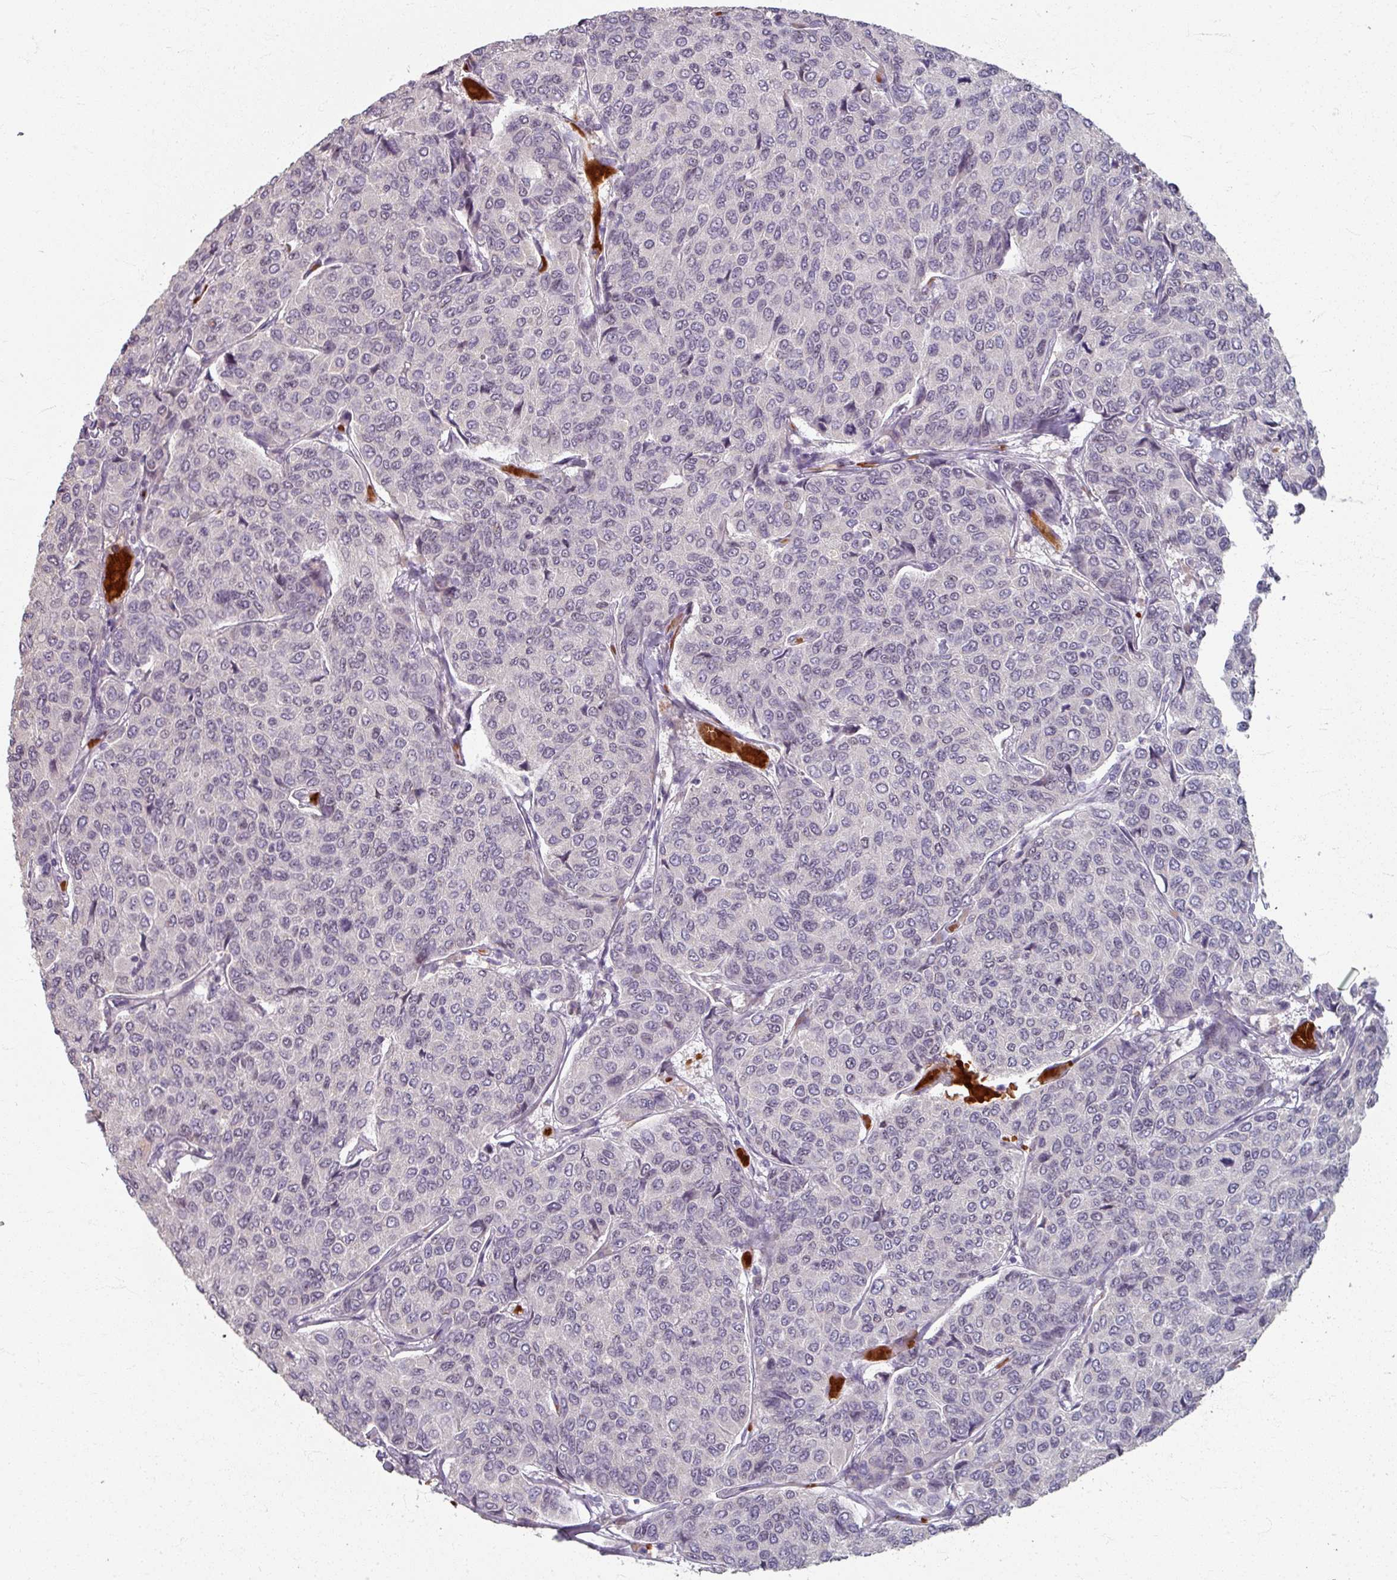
{"staining": {"intensity": "negative", "quantity": "none", "location": "none"}, "tissue": "breast cancer", "cell_type": "Tumor cells", "image_type": "cancer", "snomed": [{"axis": "morphology", "description": "Duct carcinoma"}, {"axis": "topography", "description": "Breast"}], "caption": "The image shows no staining of tumor cells in breast cancer (invasive ductal carcinoma). Nuclei are stained in blue.", "gene": "KMT5C", "patient": {"sex": "female", "age": 55}}